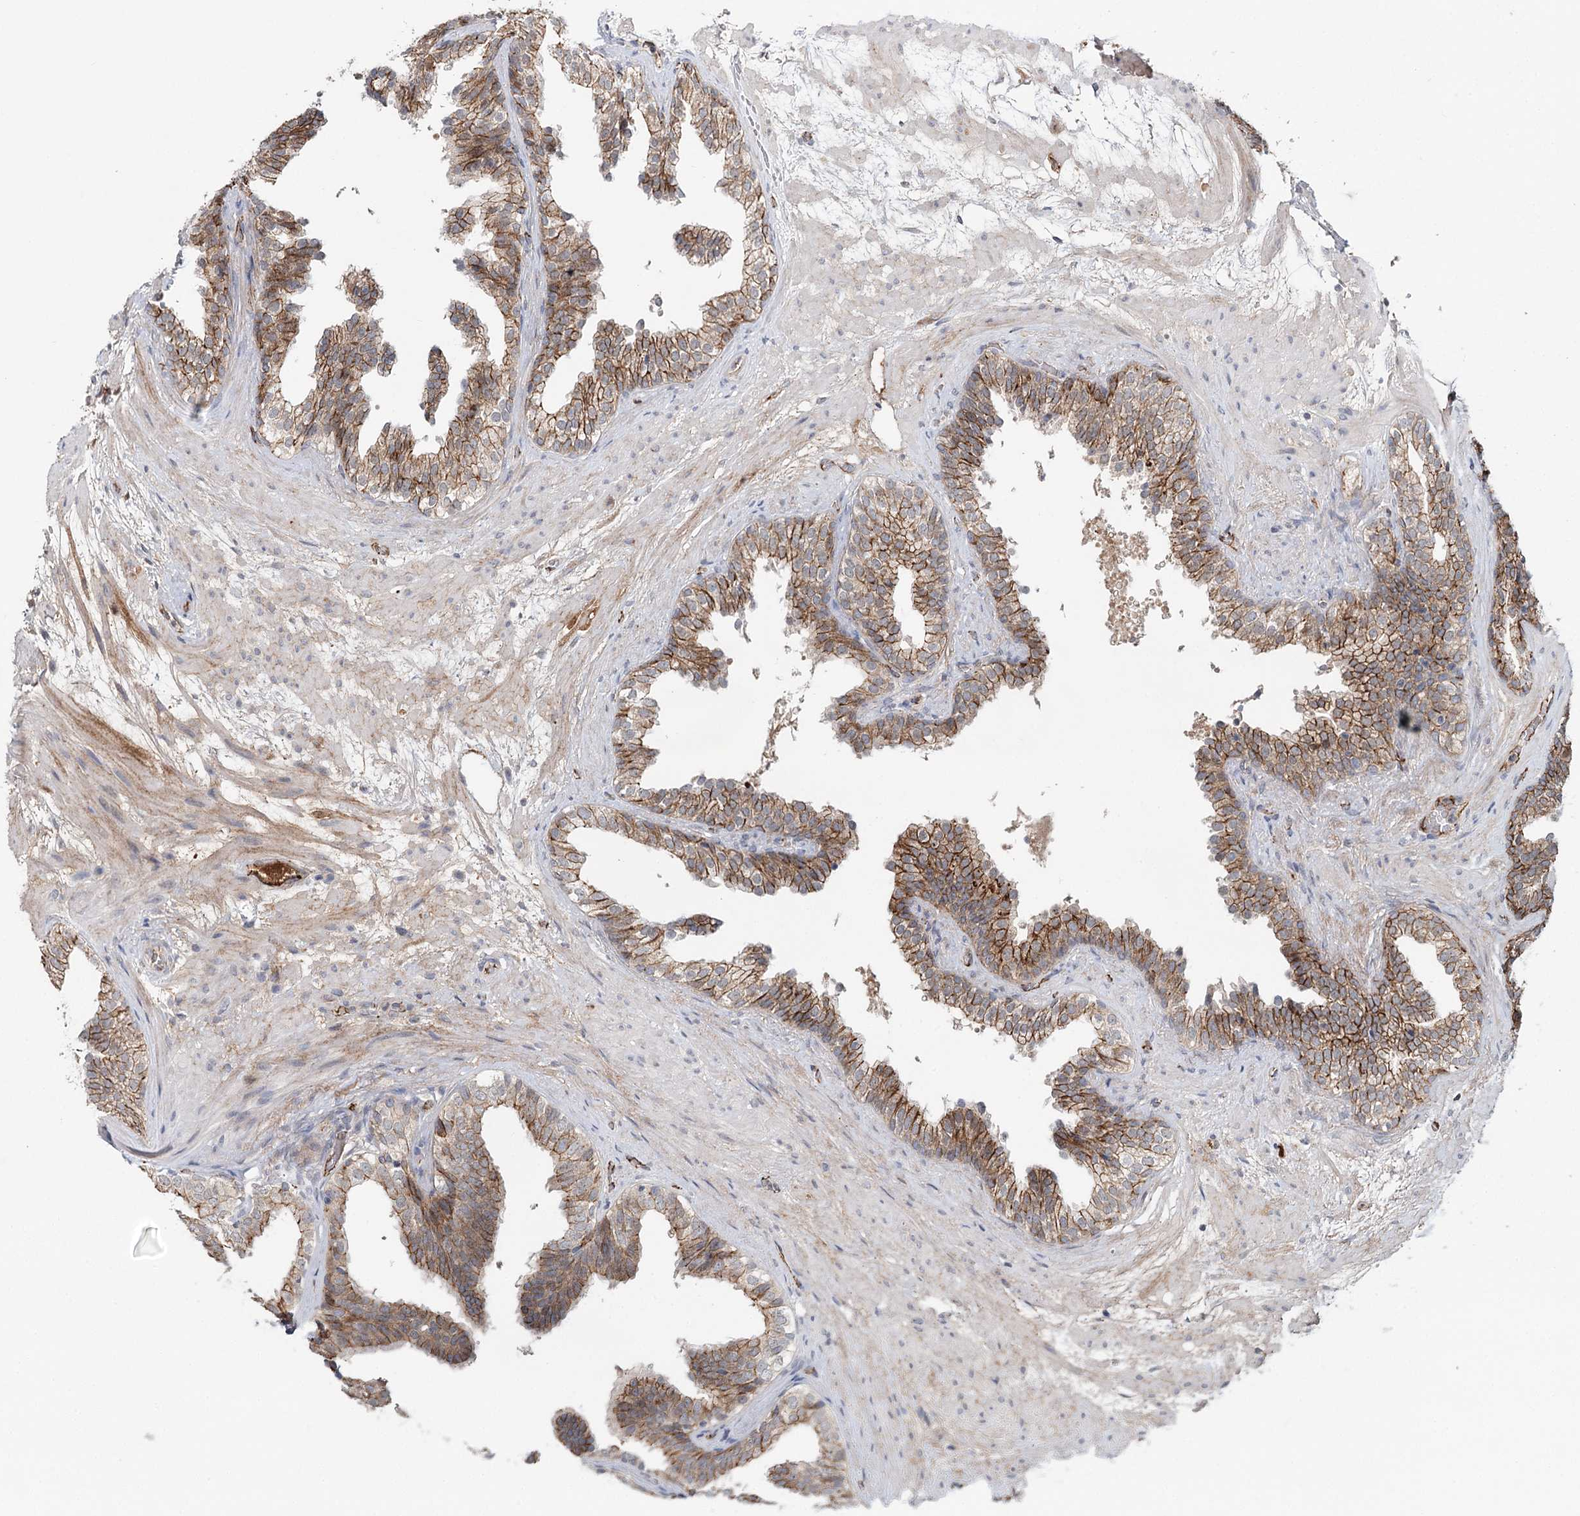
{"staining": {"intensity": "moderate", "quantity": ">75%", "location": "cytoplasmic/membranous"}, "tissue": "prostate cancer", "cell_type": "Tumor cells", "image_type": "cancer", "snomed": [{"axis": "morphology", "description": "Adenocarcinoma, High grade"}, {"axis": "topography", "description": "Prostate"}], "caption": "Tumor cells reveal moderate cytoplasmic/membranous expression in about >75% of cells in prostate cancer (adenocarcinoma (high-grade)). The protein of interest is shown in brown color, while the nuclei are stained blue.", "gene": "PKP4", "patient": {"sex": "male", "age": 59}}